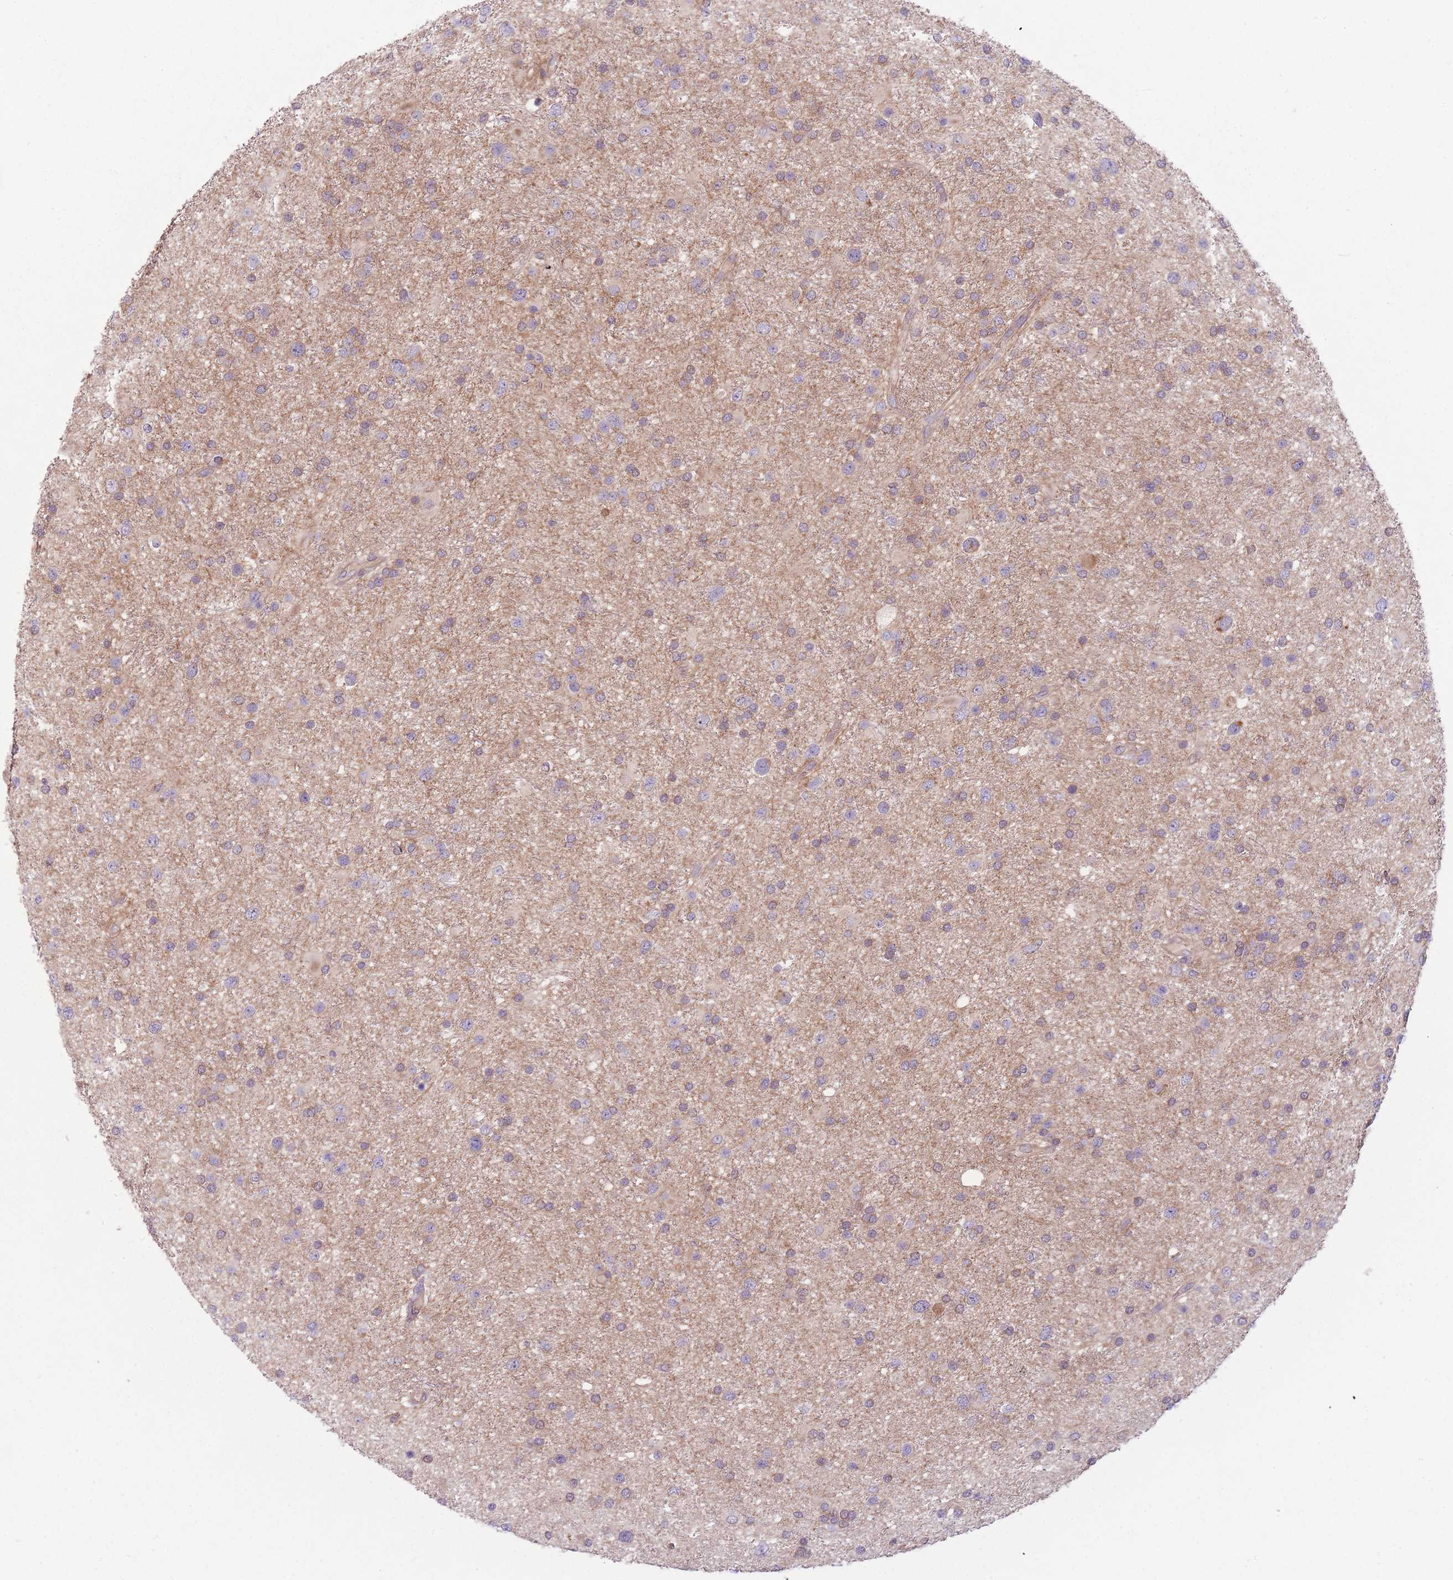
{"staining": {"intensity": "weak", "quantity": "25%-75%", "location": "cytoplasmic/membranous"}, "tissue": "glioma", "cell_type": "Tumor cells", "image_type": "cancer", "snomed": [{"axis": "morphology", "description": "Glioma, malignant, Low grade"}, {"axis": "topography", "description": "Brain"}], "caption": "Glioma tissue demonstrates weak cytoplasmic/membranous expression in about 25%-75% of tumor cells, visualized by immunohistochemistry.", "gene": "NT5DC2", "patient": {"sex": "female", "age": 32}}